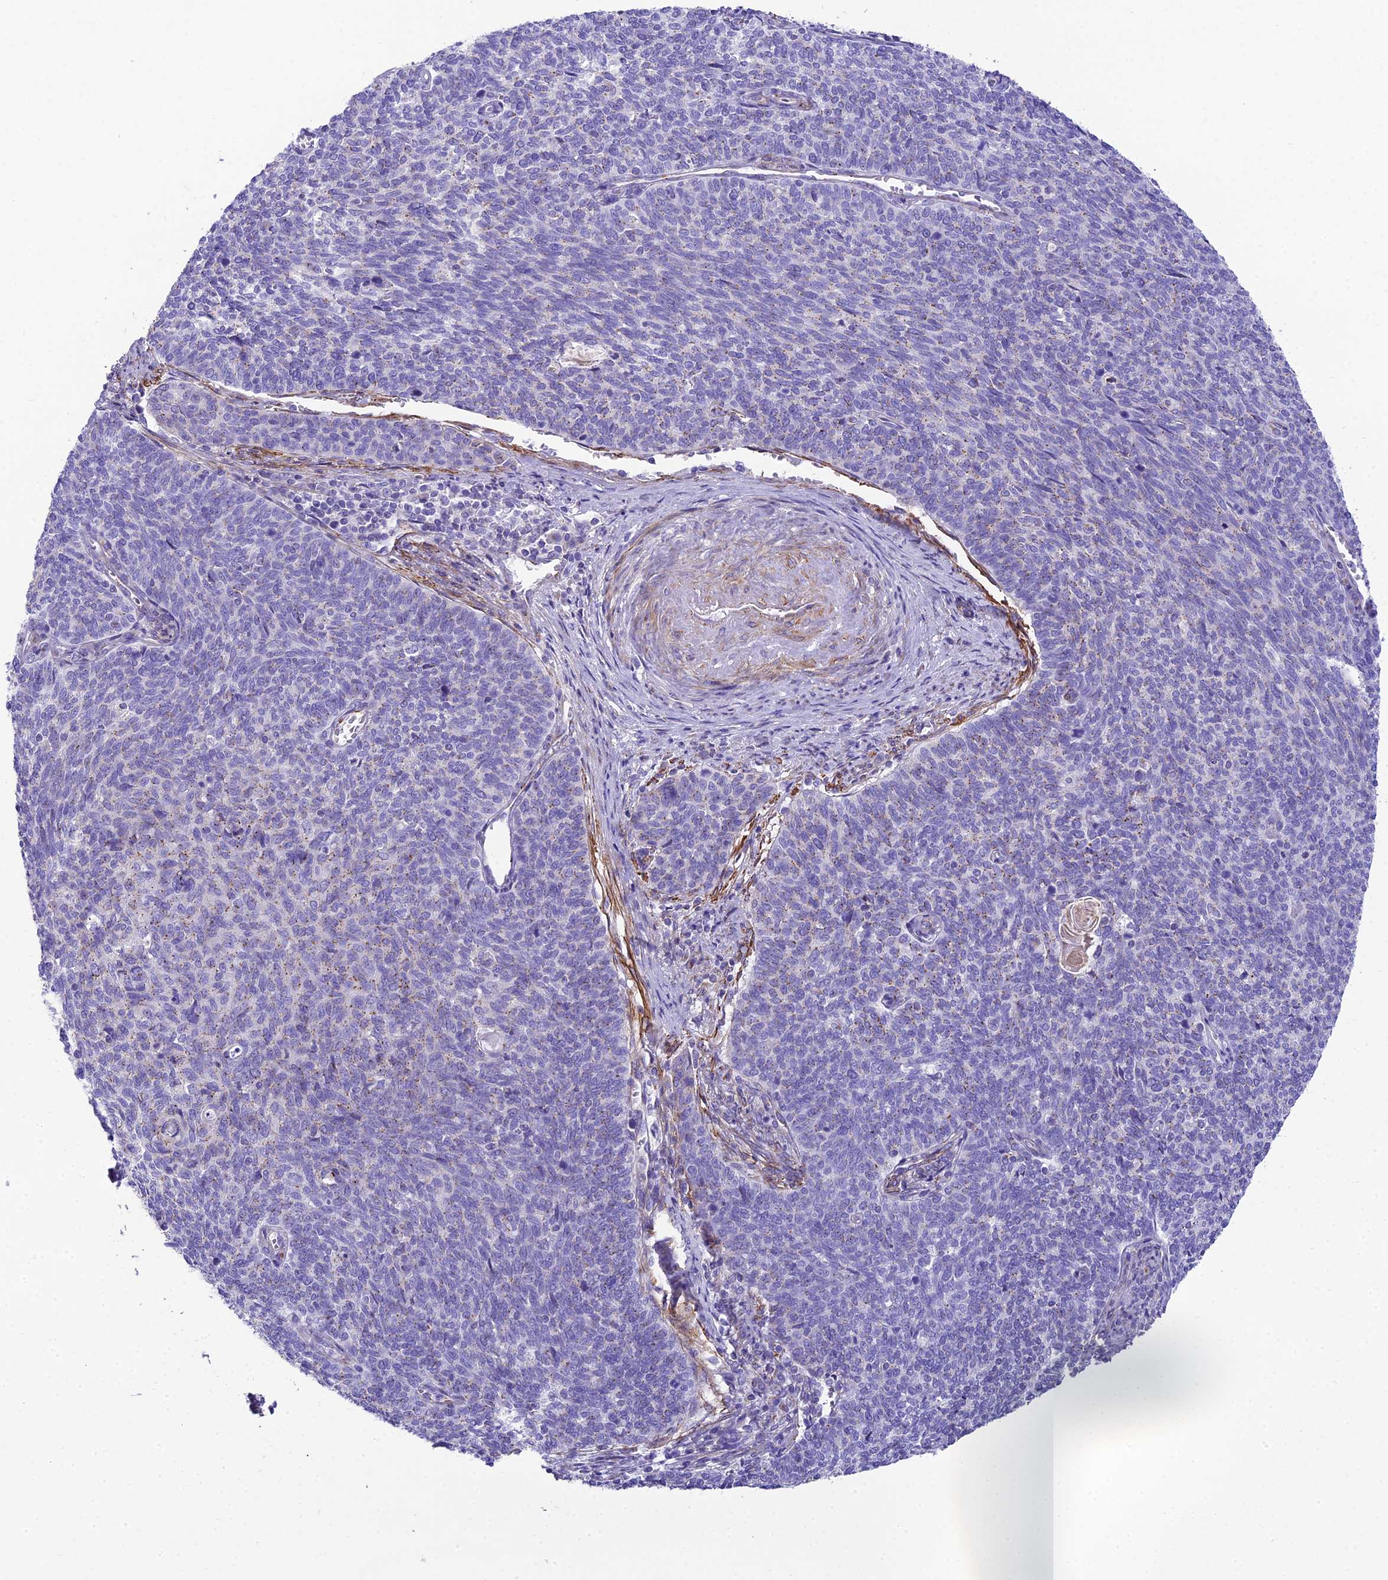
{"staining": {"intensity": "negative", "quantity": "none", "location": "none"}, "tissue": "cervical cancer", "cell_type": "Tumor cells", "image_type": "cancer", "snomed": [{"axis": "morphology", "description": "Squamous cell carcinoma, NOS"}, {"axis": "topography", "description": "Cervix"}], "caption": "Human cervical cancer (squamous cell carcinoma) stained for a protein using IHC shows no staining in tumor cells.", "gene": "GFRA1", "patient": {"sex": "female", "age": 39}}